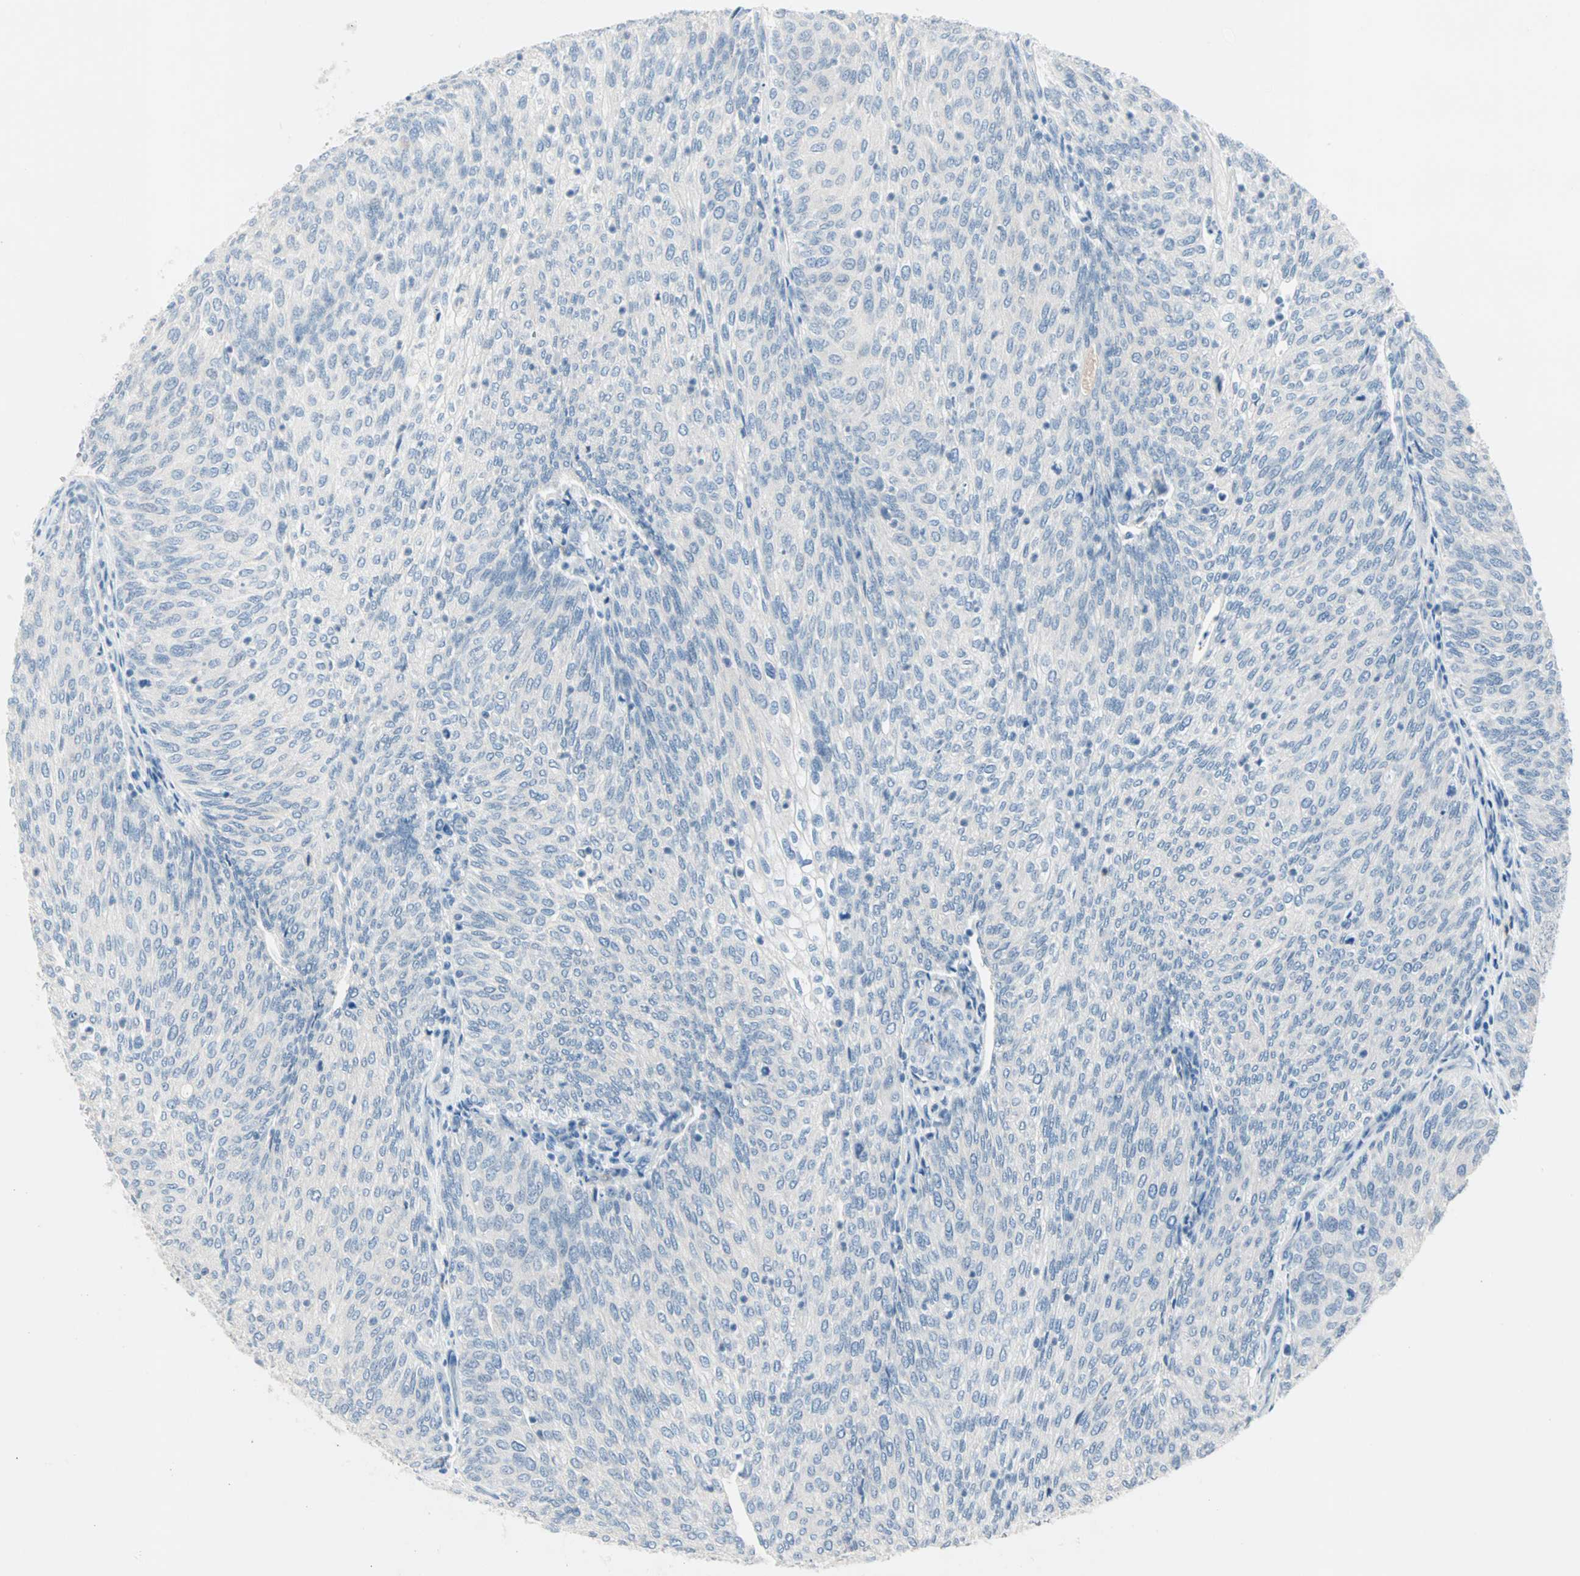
{"staining": {"intensity": "negative", "quantity": "none", "location": "none"}, "tissue": "urothelial cancer", "cell_type": "Tumor cells", "image_type": "cancer", "snomed": [{"axis": "morphology", "description": "Urothelial carcinoma, Low grade"}, {"axis": "topography", "description": "Urinary bladder"}], "caption": "High power microscopy micrograph of an IHC image of urothelial cancer, revealing no significant staining in tumor cells. (Brightfield microscopy of DAB immunohistochemistry (IHC) at high magnification).", "gene": "NEFH", "patient": {"sex": "female", "age": 79}}